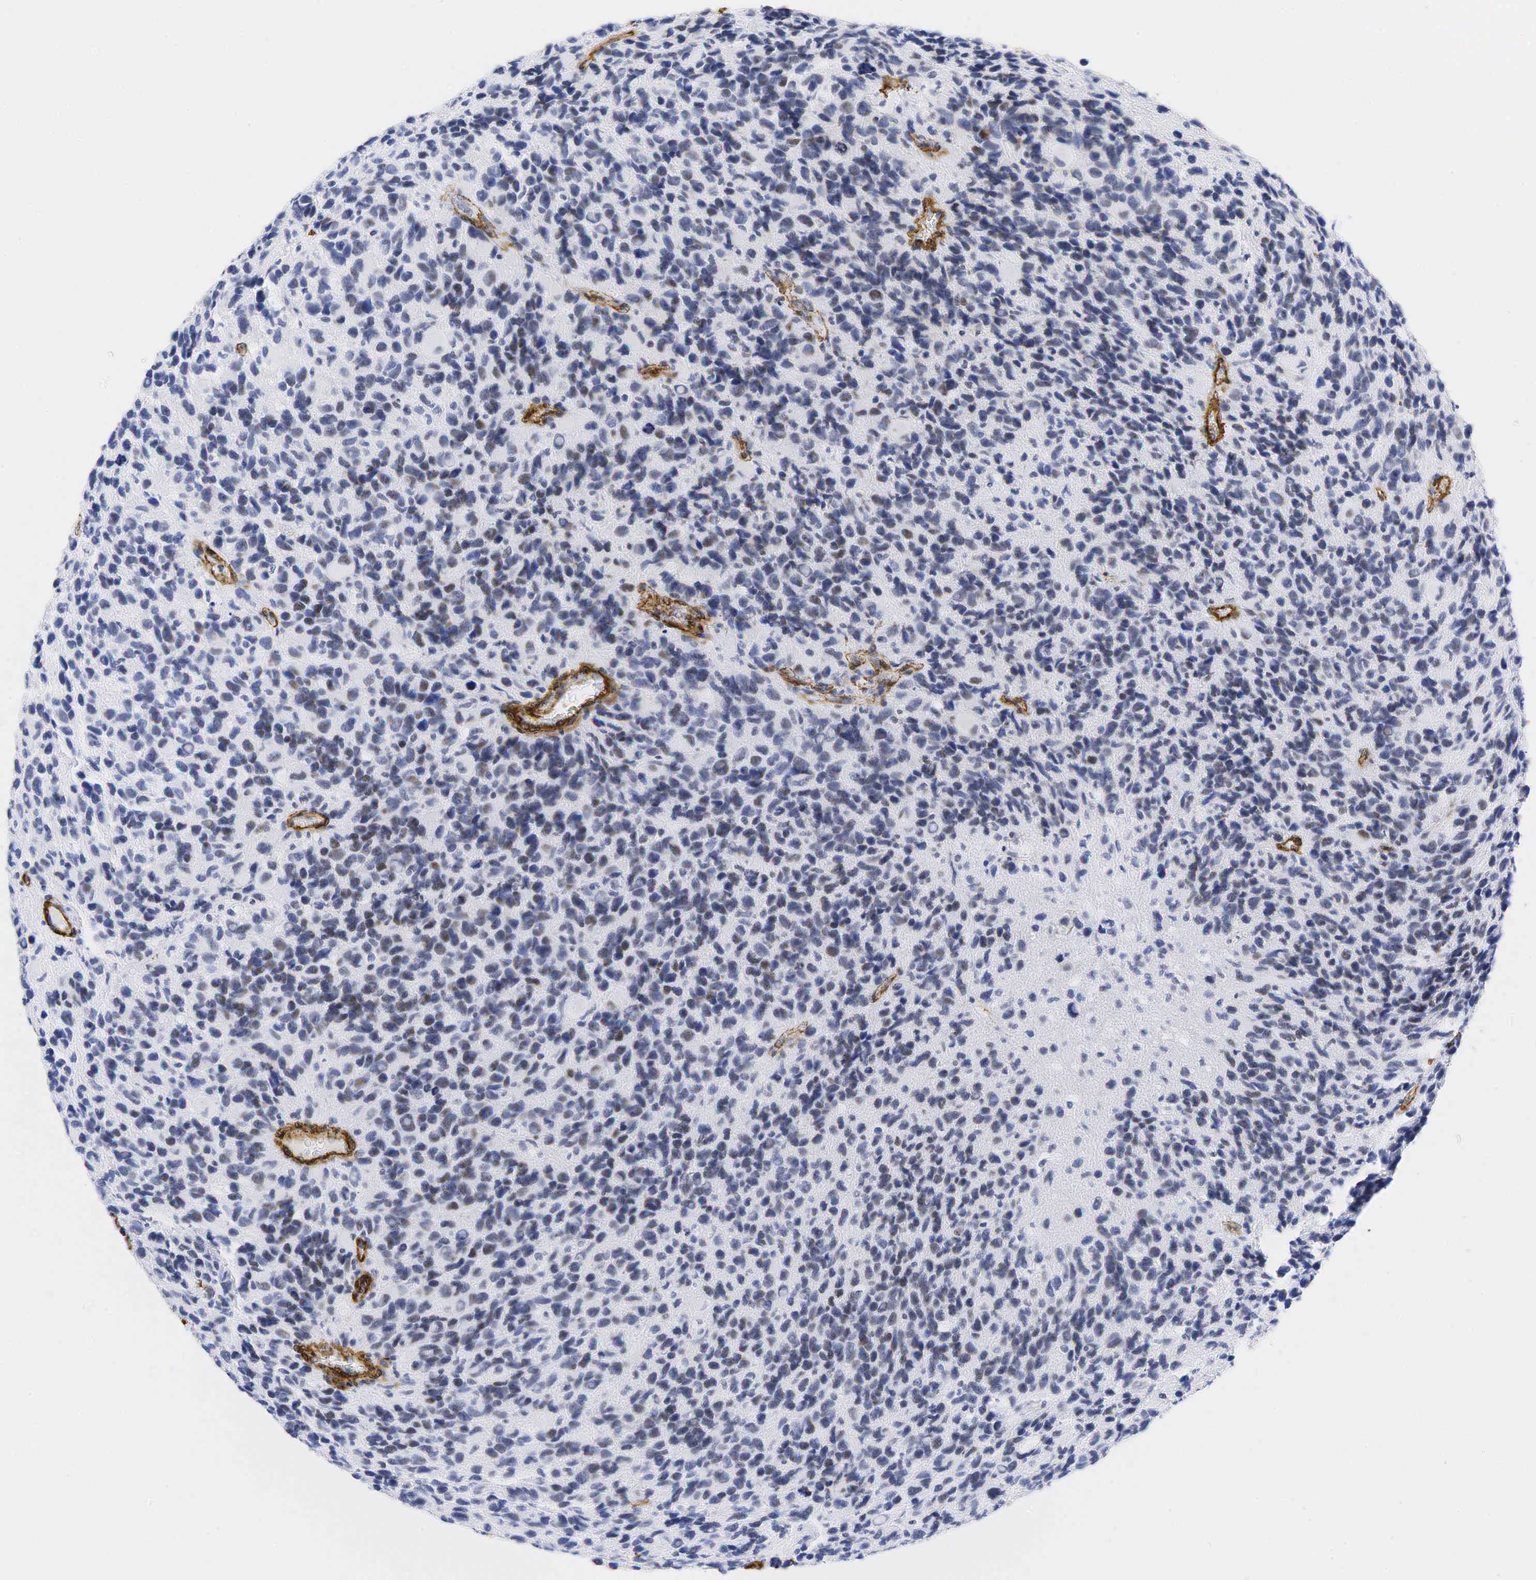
{"staining": {"intensity": "weak", "quantity": "<25%", "location": "cytoplasmic/membranous,nuclear"}, "tissue": "glioma", "cell_type": "Tumor cells", "image_type": "cancer", "snomed": [{"axis": "morphology", "description": "Glioma, malignant, High grade"}, {"axis": "topography", "description": "Brain"}], "caption": "Image shows no protein positivity in tumor cells of malignant glioma (high-grade) tissue.", "gene": "ACTA2", "patient": {"sex": "male", "age": 77}}